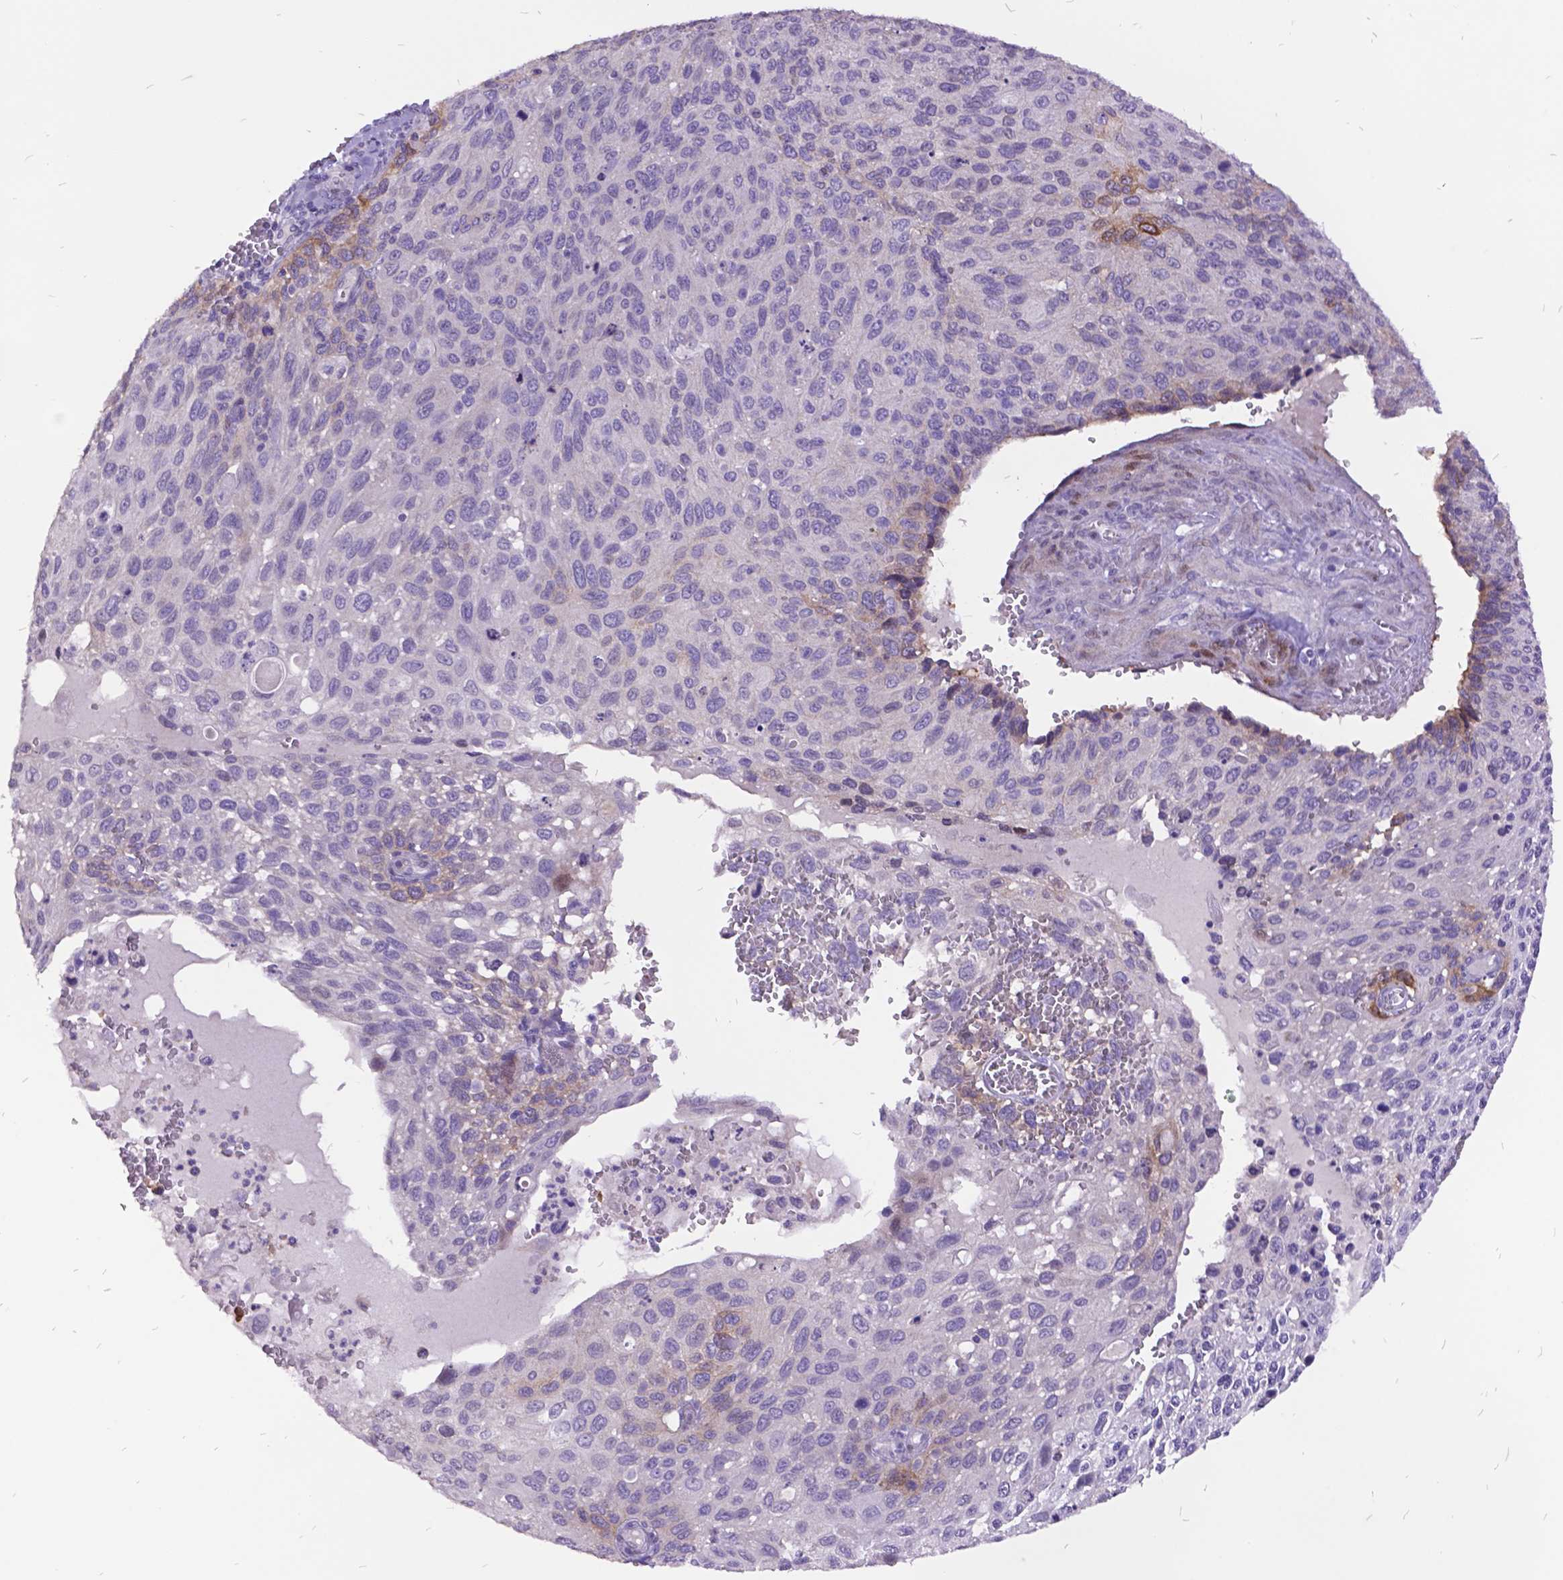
{"staining": {"intensity": "moderate", "quantity": "<25%", "location": "cytoplasmic/membranous"}, "tissue": "cervical cancer", "cell_type": "Tumor cells", "image_type": "cancer", "snomed": [{"axis": "morphology", "description": "Squamous cell carcinoma, NOS"}, {"axis": "topography", "description": "Cervix"}], "caption": "Moderate cytoplasmic/membranous protein positivity is present in about <25% of tumor cells in cervical cancer (squamous cell carcinoma). Using DAB (3,3'-diaminobenzidine) (brown) and hematoxylin (blue) stains, captured at high magnification using brightfield microscopy.", "gene": "ITGB6", "patient": {"sex": "female", "age": 70}}